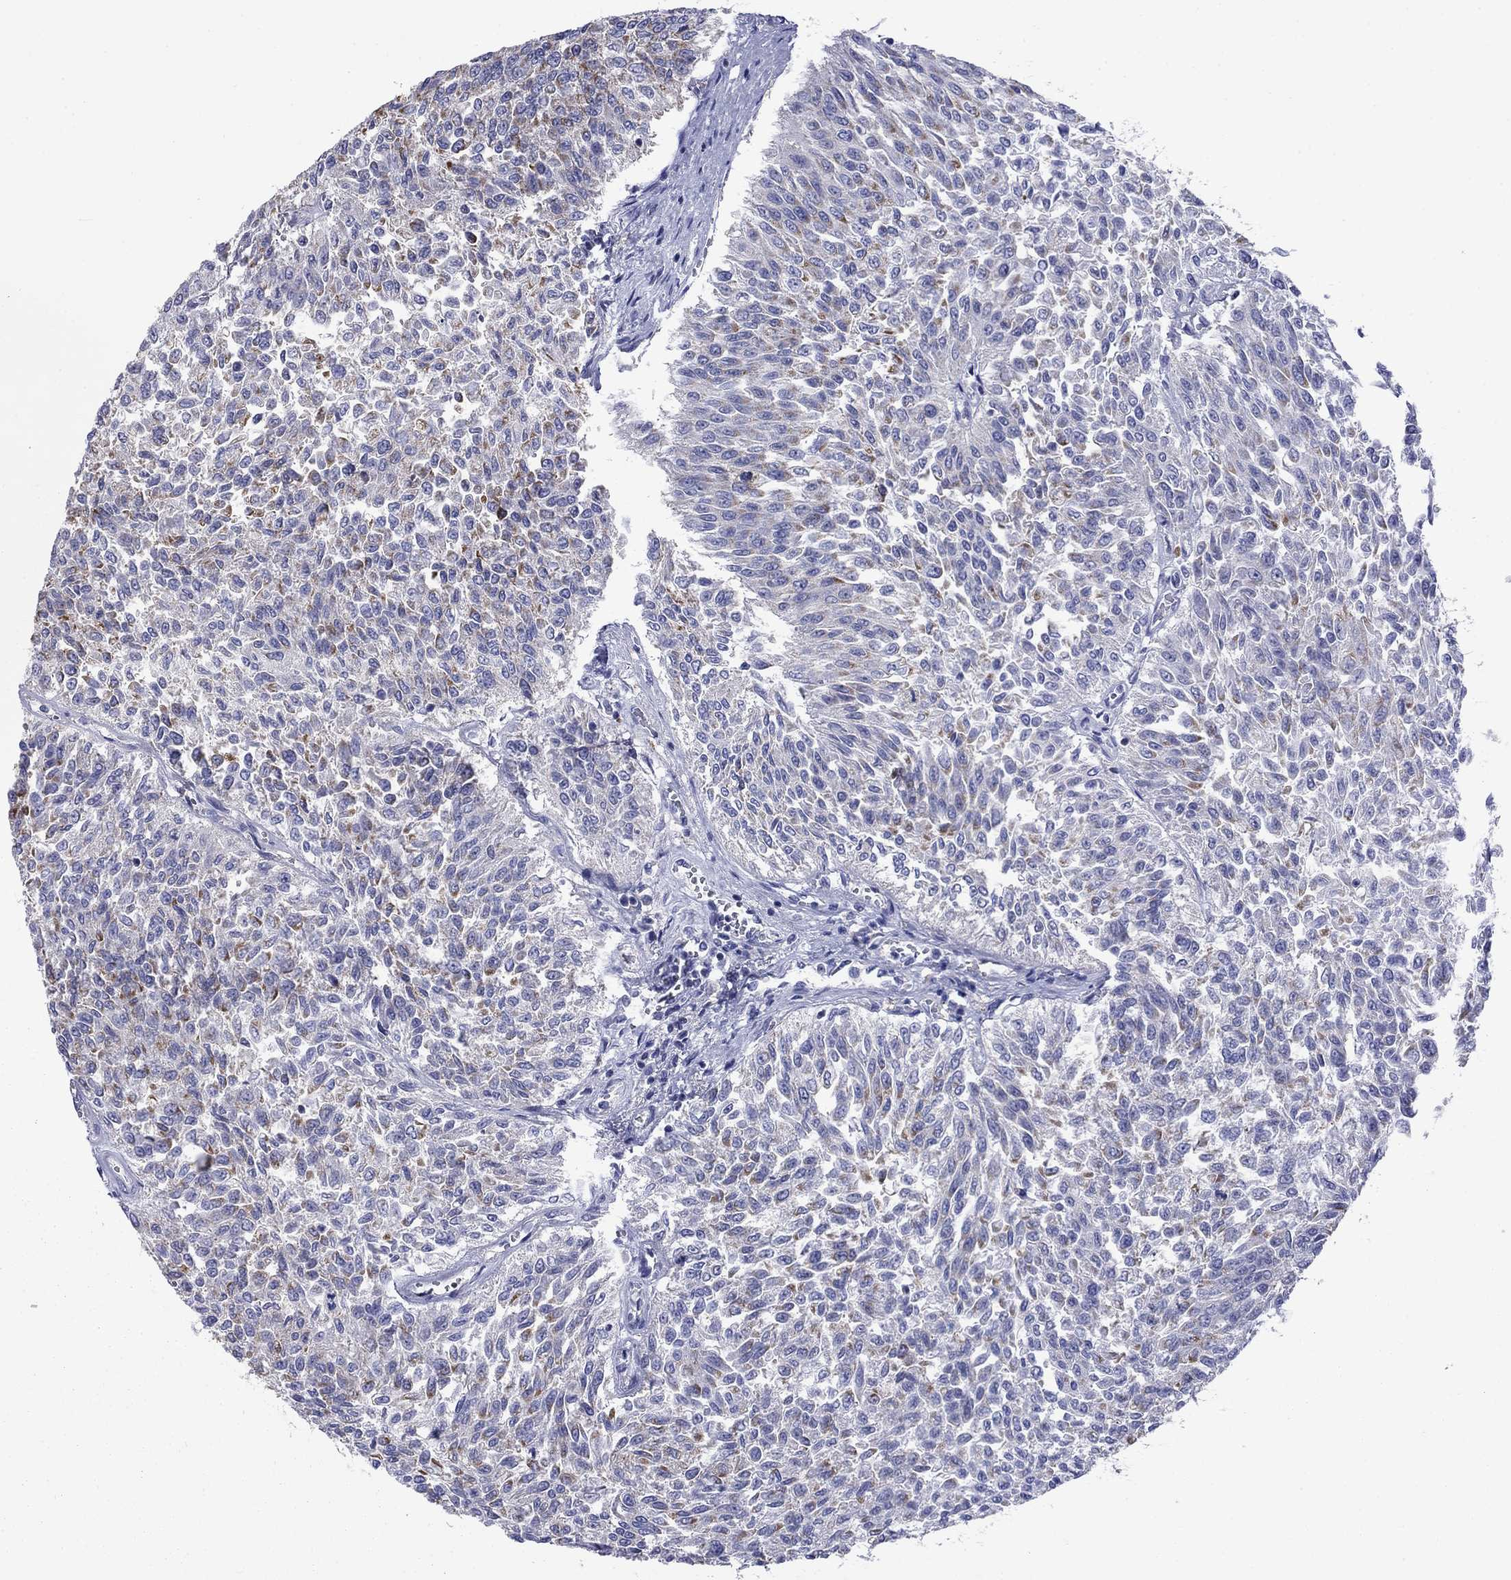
{"staining": {"intensity": "moderate", "quantity": "<25%", "location": "cytoplasmic/membranous"}, "tissue": "urothelial cancer", "cell_type": "Tumor cells", "image_type": "cancer", "snomed": [{"axis": "morphology", "description": "Urothelial carcinoma, Low grade"}, {"axis": "topography", "description": "Urinary bladder"}], "caption": "About <25% of tumor cells in human urothelial carcinoma (low-grade) show moderate cytoplasmic/membranous protein positivity as visualized by brown immunohistochemical staining.", "gene": "ACADSB", "patient": {"sex": "male", "age": 78}}